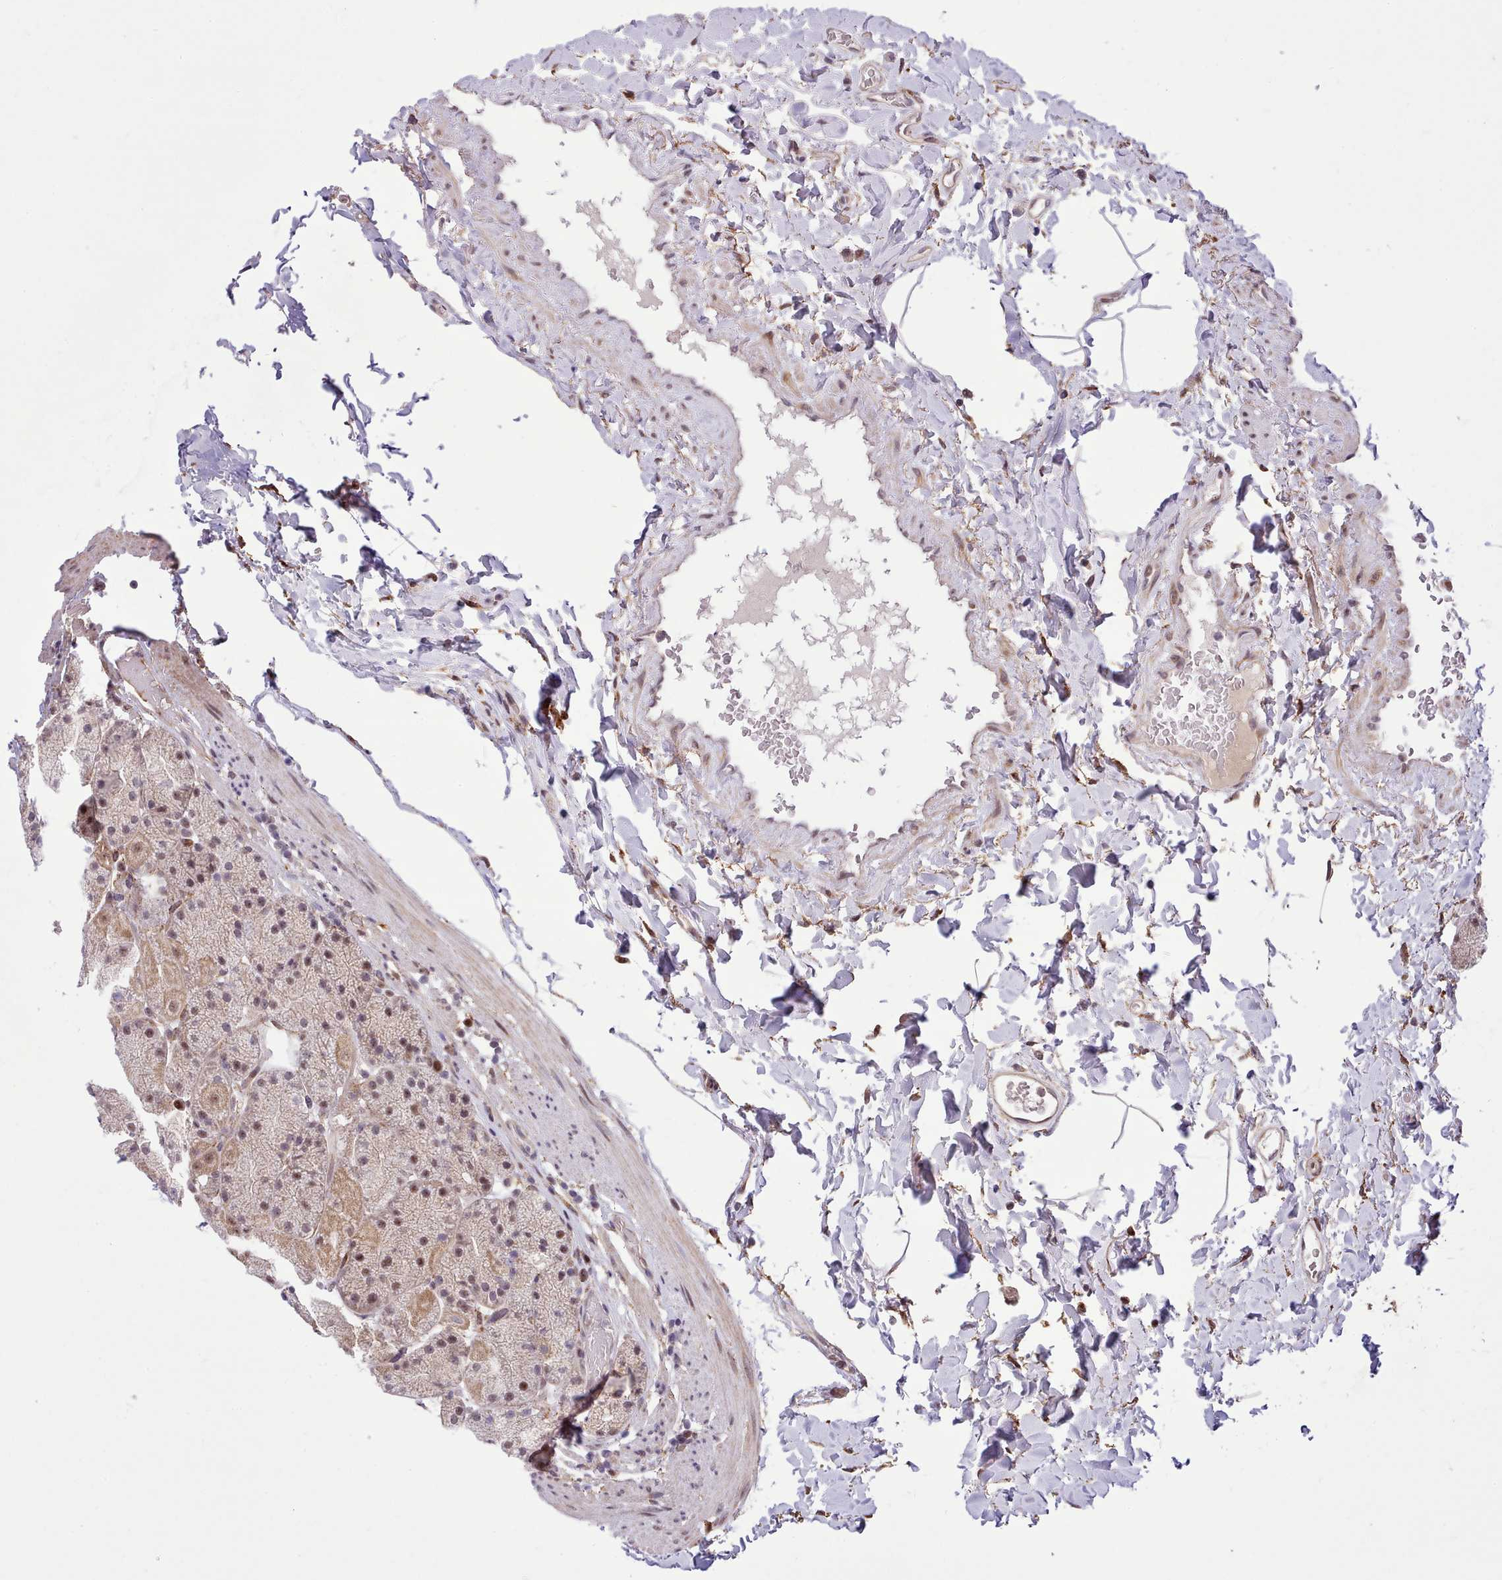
{"staining": {"intensity": "moderate", "quantity": "25%-75%", "location": "cytoplasmic/membranous,nuclear"}, "tissue": "stomach", "cell_type": "Glandular cells", "image_type": "normal", "snomed": [{"axis": "morphology", "description": "Normal tissue, NOS"}, {"axis": "topography", "description": "Stomach, upper"}, {"axis": "topography", "description": "Stomach, lower"}], "caption": "Immunohistochemical staining of unremarkable human stomach shows medium levels of moderate cytoplasmic/membranous,nuclear expression in about 25%-75% of glandular cells.", "gene": "HOXB7", "patient": {"sex": "male", "age": 67}}